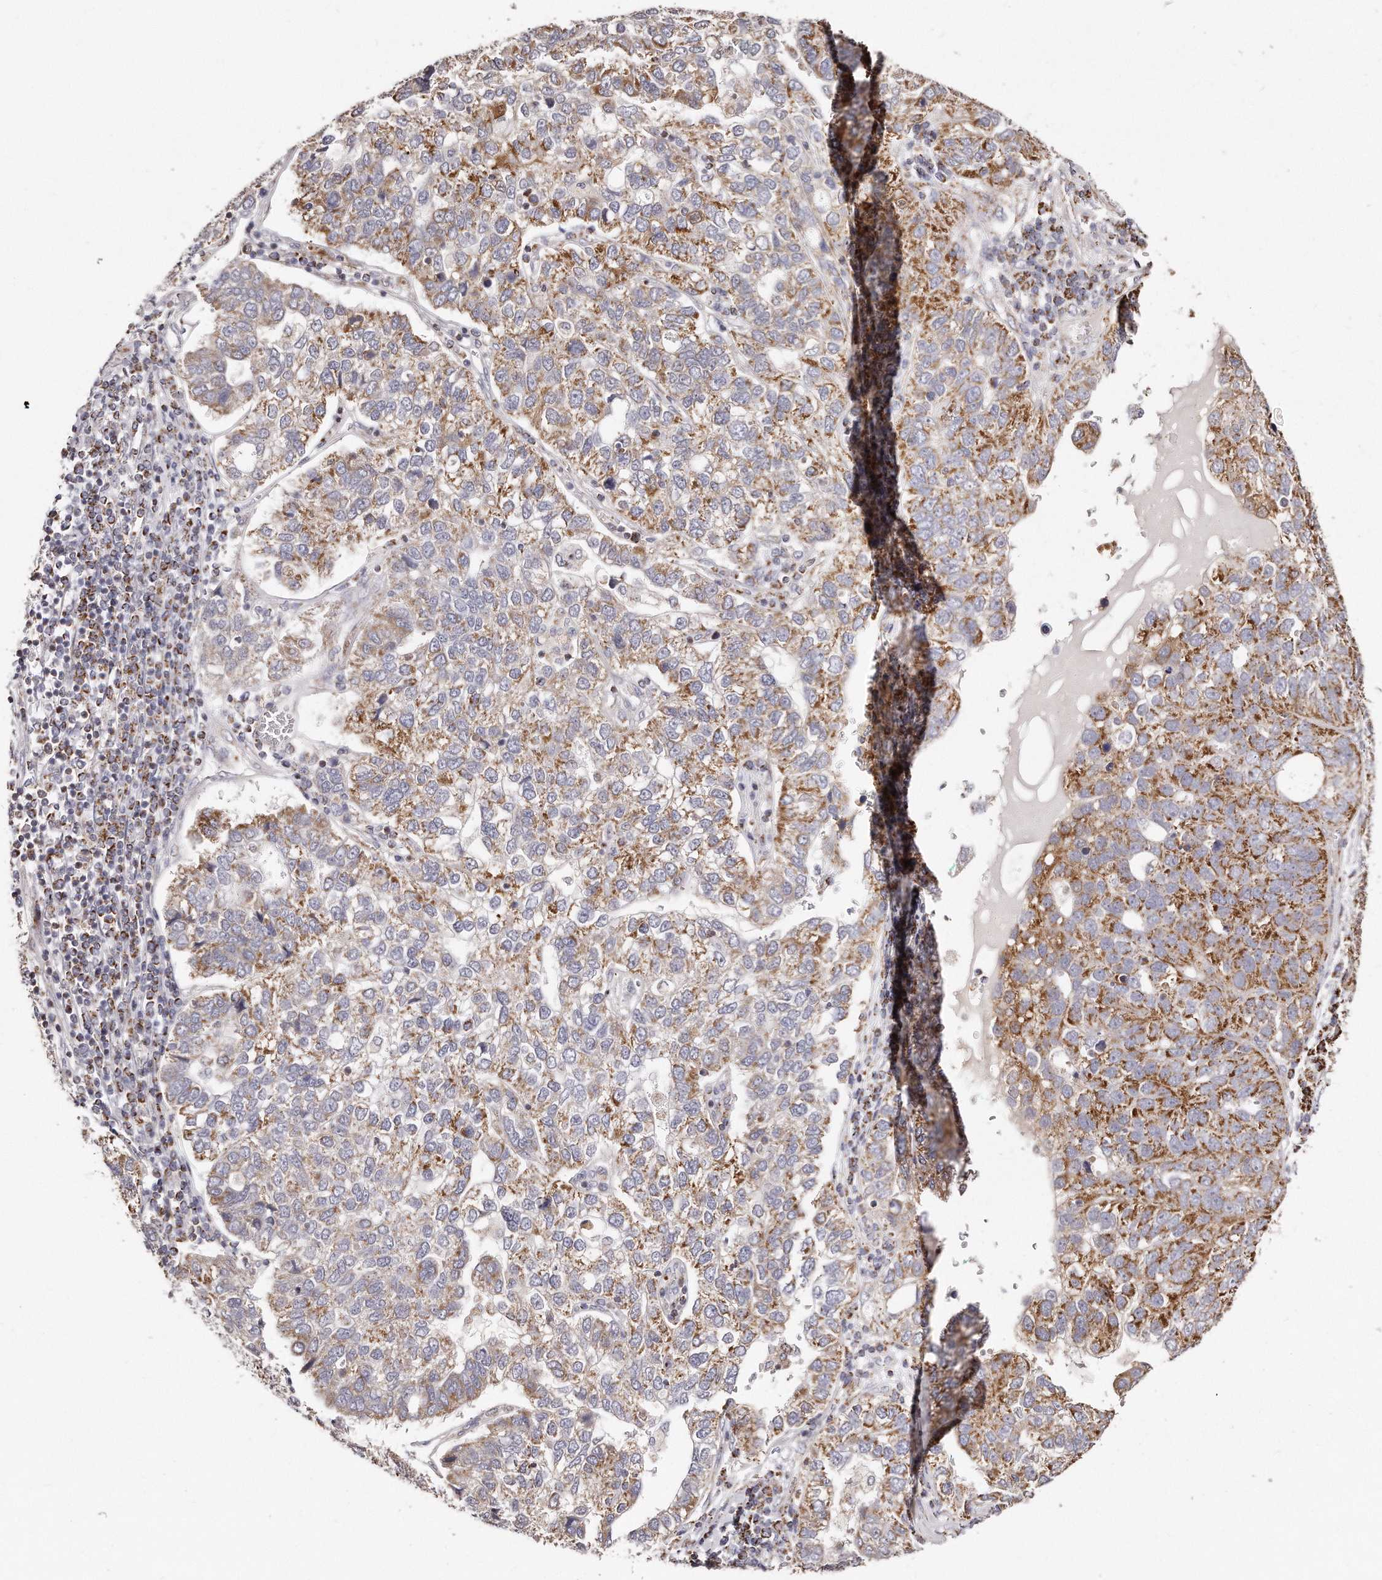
{"staining": {"intensity": "moderate", "quantity": "25%-75%", "location": "cytoplasmic/membranous"}, "tissue": "pancreatic cancer", "cell_type": "Tumor cells", "image_type": "cancer", "snomed": [{"axis": "morphology", "description": "Adenocarcinoma, NOS"}, {"axis": "topography", "description": "Pancreas"}], "caption": "Protein expression by IHC exhibits moderate cytoplasmic/membranous positivity in approximately 25%-75% of tumor cells in pancreatic cancer. (Brightfield microscopy of DAB IHC at high magnification).", "gene": "RTKN", "patient": {"sex": "female", "age": 61}}